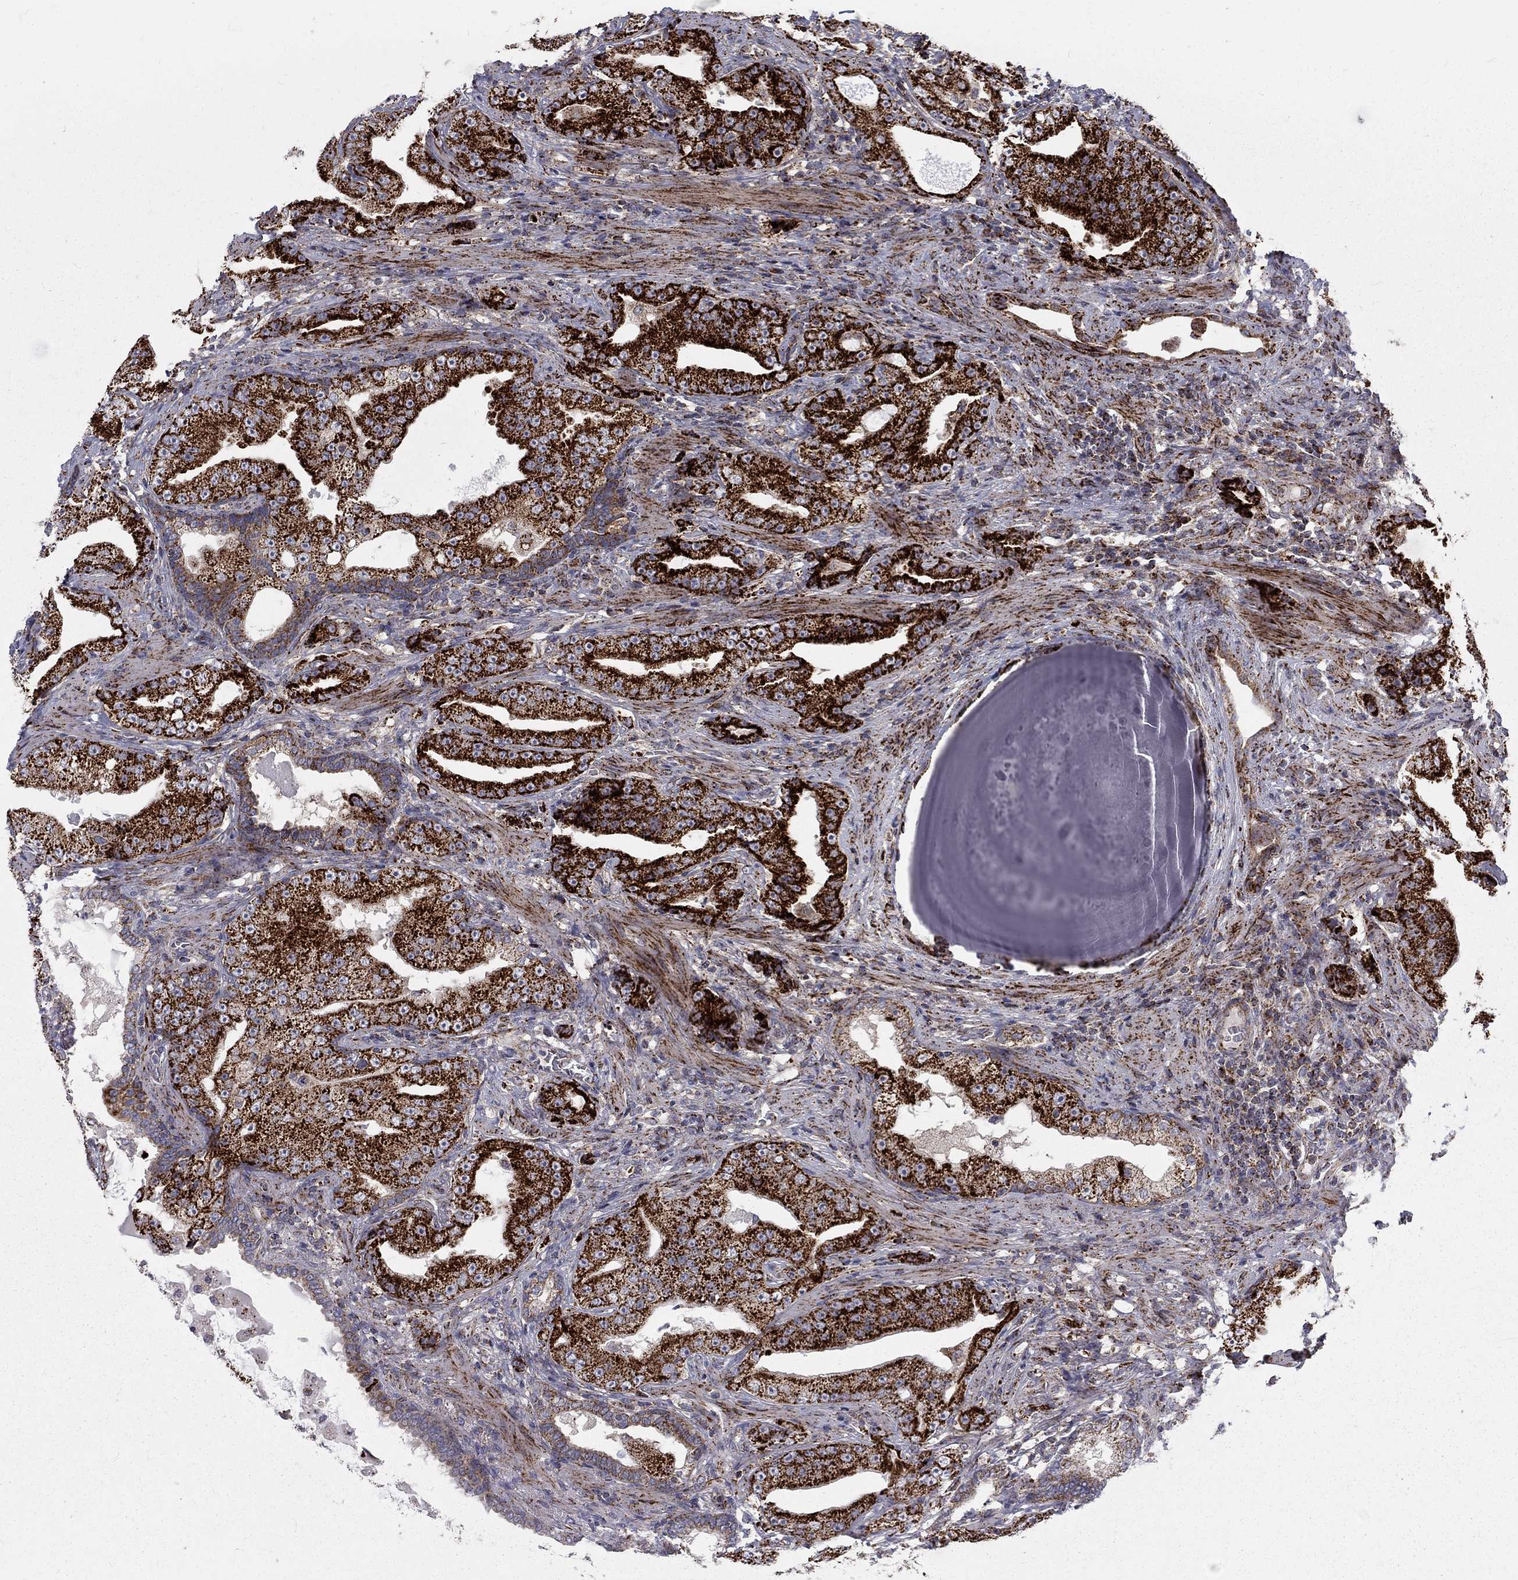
{"staining": {"intensity": "strong", "quantity": ">75%", "location": "cytoplasmic/membranous"}, "tissue": "prostate cancer", "cell_type": "Tumor cells", "image_type": "cancer", "snomed": [{"axis": "morphology", "description": "Adenocarcinoma, Low grade"}, {"axis": "topography", "description": "Prostate"}], "caption": "Tumor cells show high levels of strong cytoplasmic/membranous staining in about >75% of cells in prostate adenocarcinoma (low-grade). The staining is performed using DAB (3,3'-diaminobenzidine) brown chromogen to label protein expression. The nuclei are counter-stained blue using hematoxylin.", "gene": "ALDH1B1", "patient": {"sex": "male", "age": 62}}